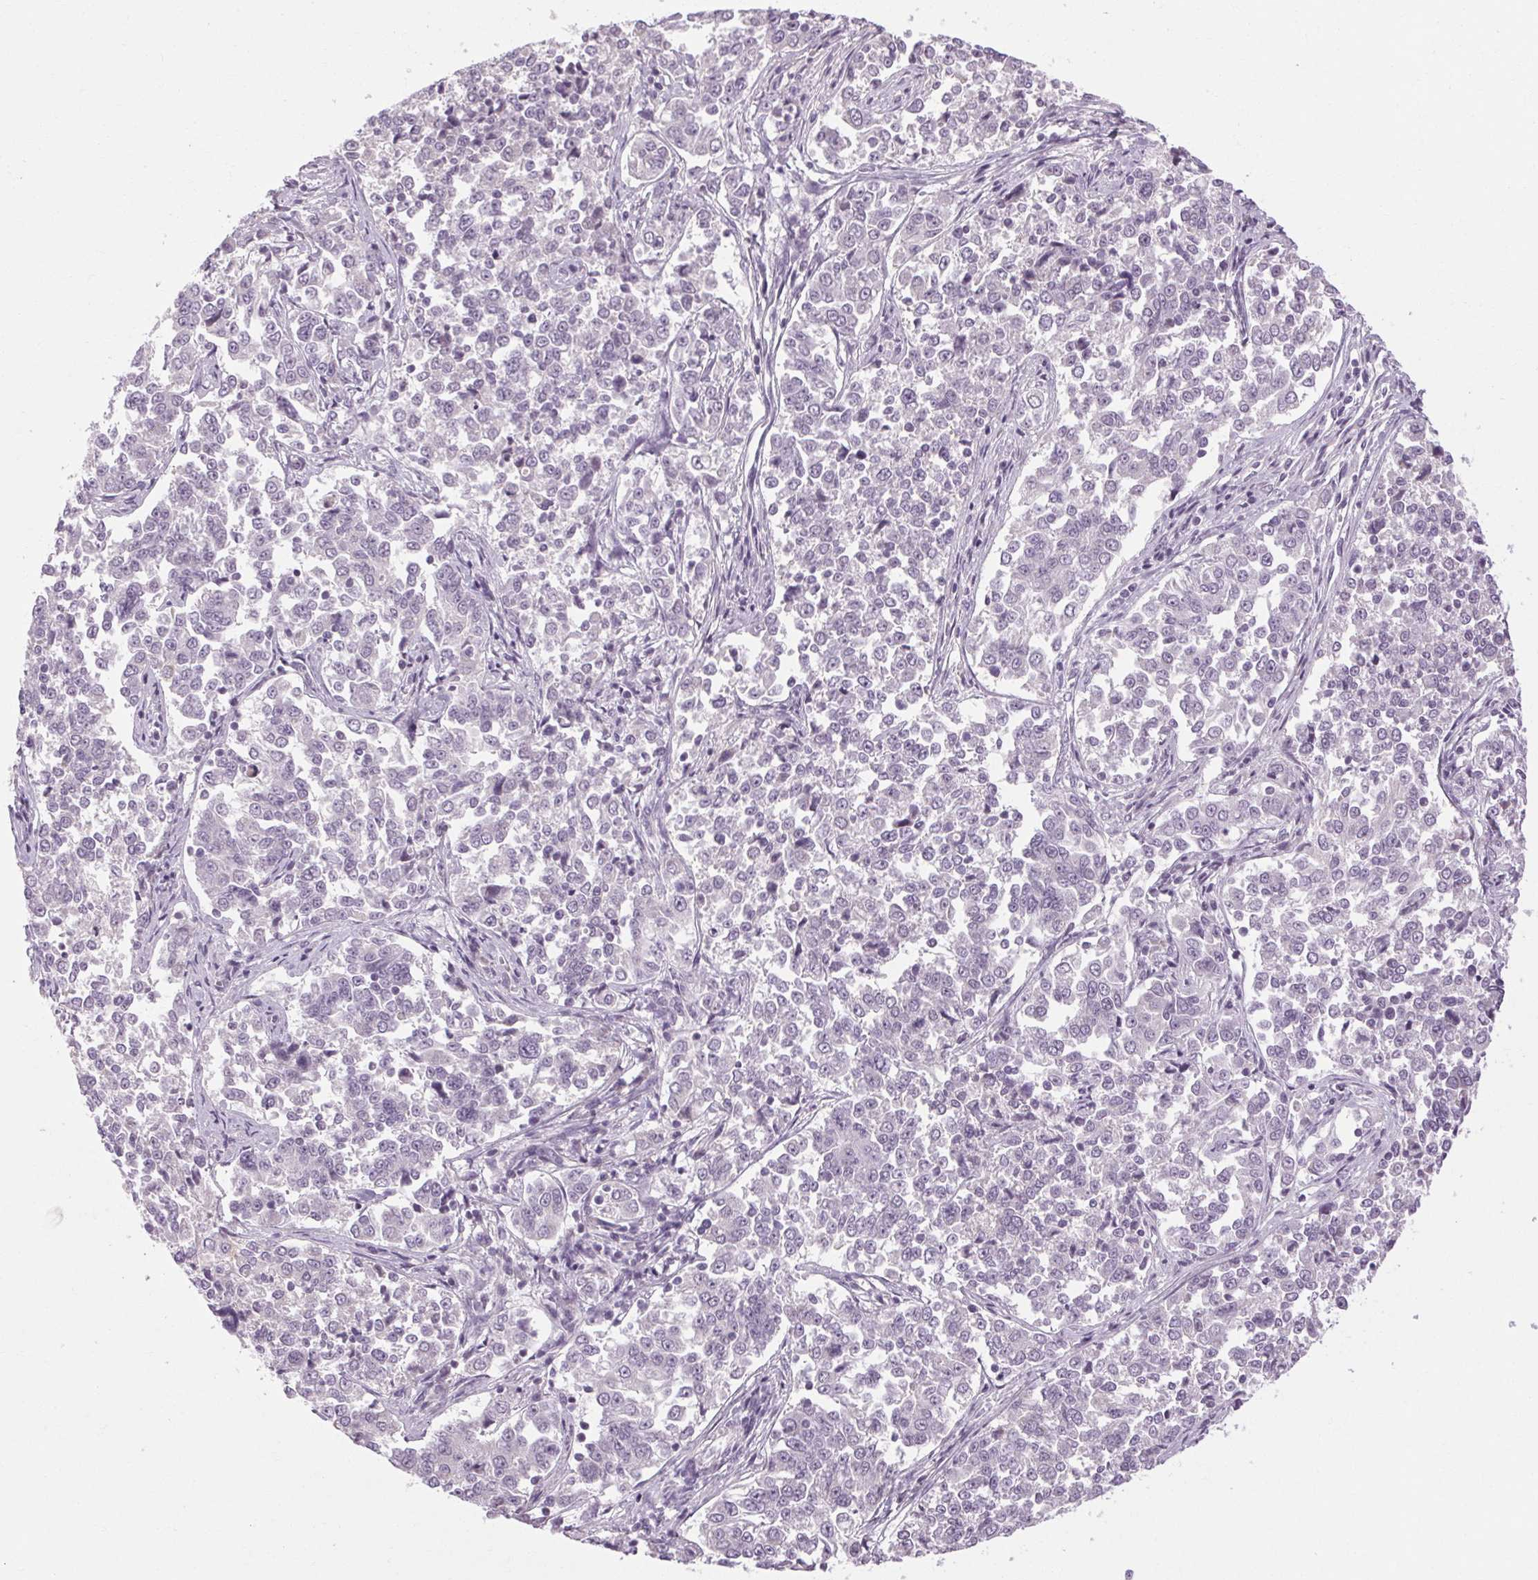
{"staining": {"intensity": "negative", "quantity": "none", "location": "none"}, "tissue": "endometrial cancer", "cell_type": "Tumor cells", "image_type": "cancer", "snomed": [{"axis": "morphology", "description": "Adenocarcinoma, NOS"}, {"axis": "topography", "description": "Endometrium"}], "caption": "Tumor cells are negative for protein expression in human endometrial cancer (adenocarcinoma). (Stains: DAB (3,3'-diaminobenzidine) IHC with hematoxylin counter stain, Microscopy: brightfield microscopy at high magnification).", "gene": "KLHL40", "patient": {"sex": "female", "age": 43}}